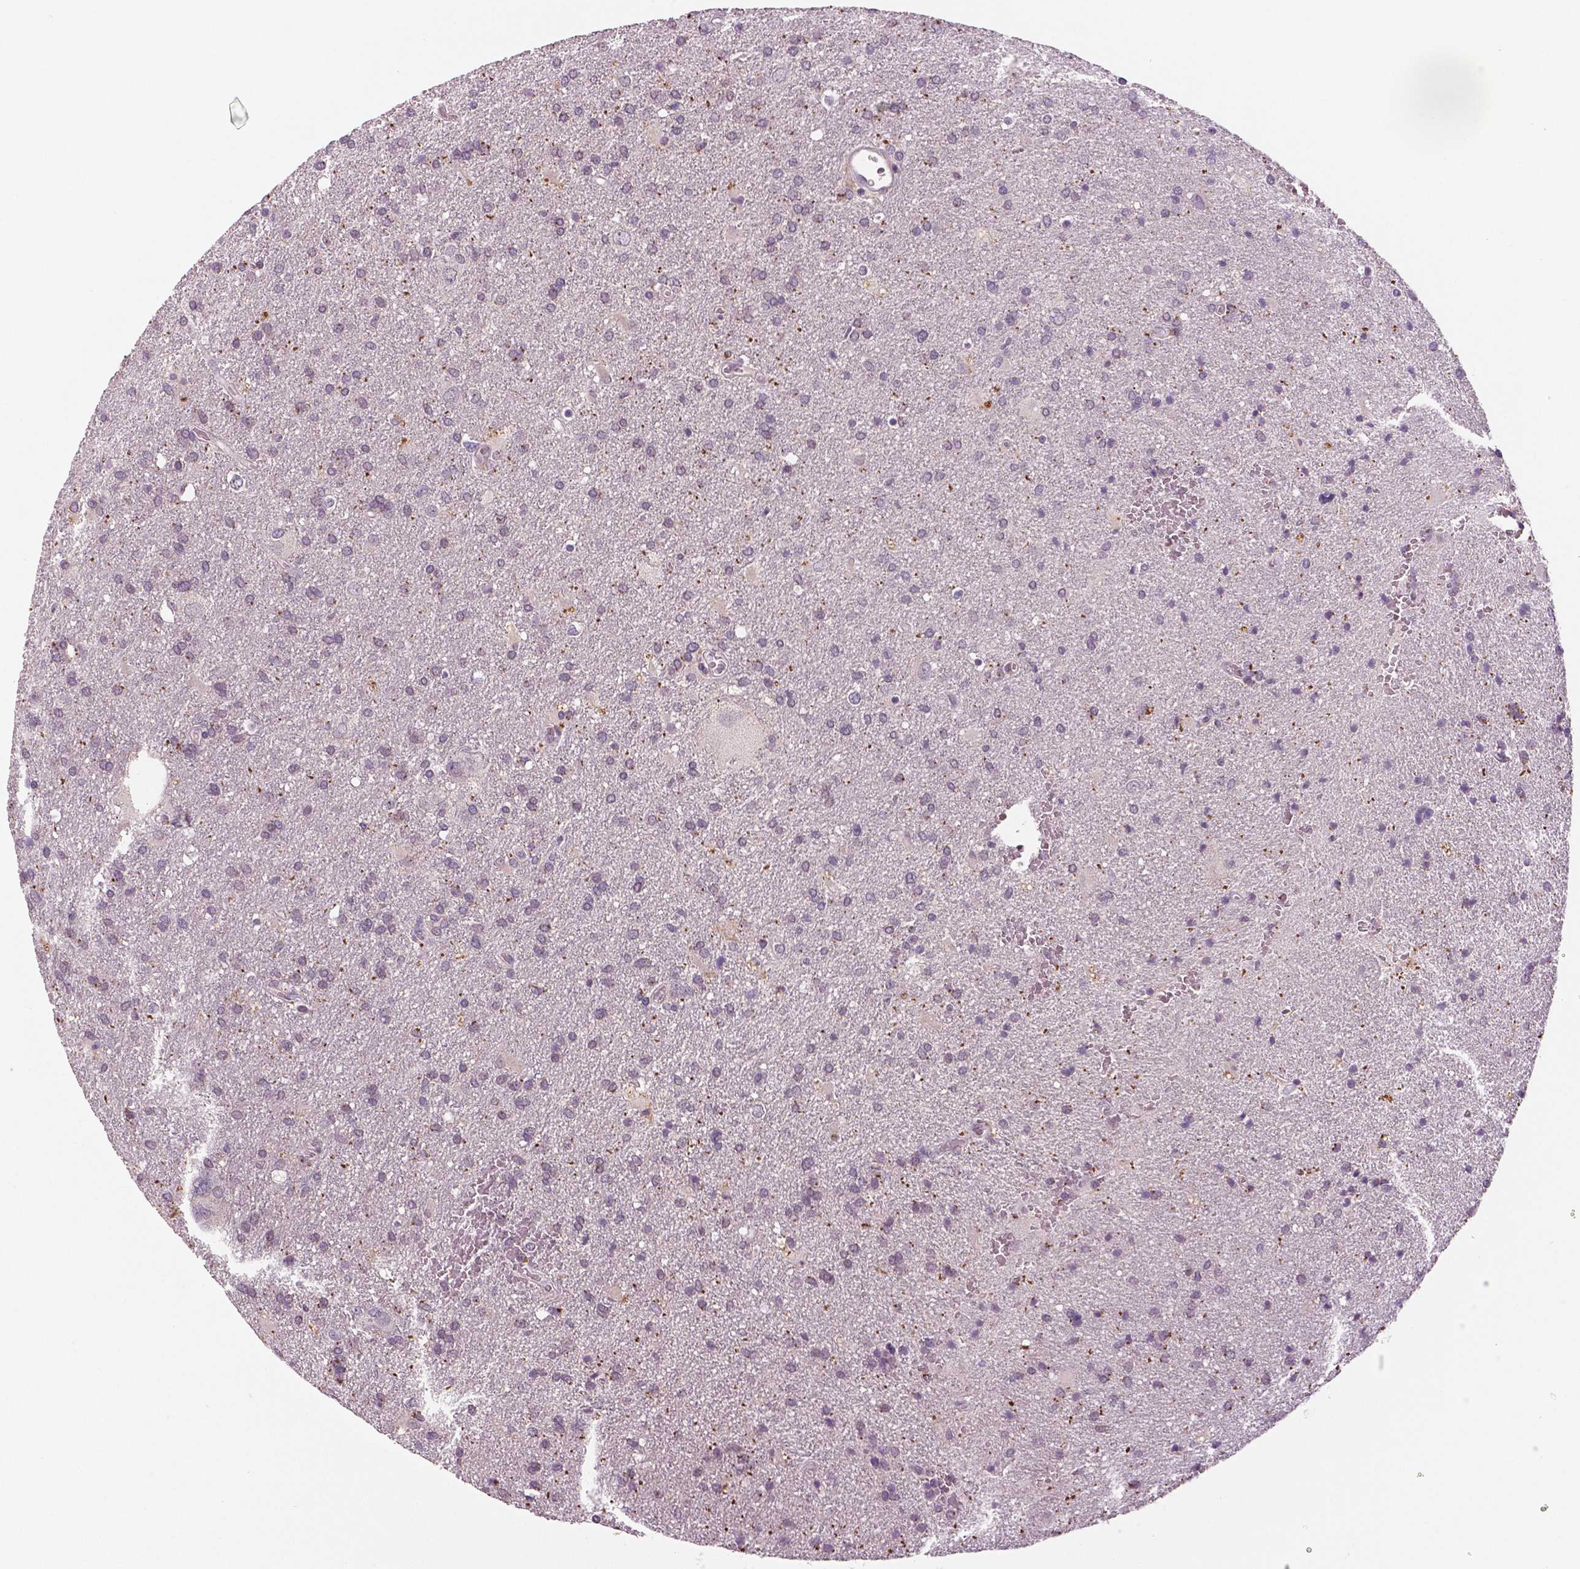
{"staining": {"intensity": "negative", "quantity": "none", "location": "none"}, "tissue": "glioma", "cell_type": "Tumor cells", "image_type": "cancer", "snomed": [{"axis": "morphology", "description": "Glioma, malignant, Low grade"}, {"axis": "topography", "description": "Brain"}], "caption": "High power microscopy histopathology image of an immunohistochemistry histopathology image of malignant glioma (low-grade), revealing no significant expression in tumor cells.", "gene": "MKI67", "patient": {"sex": "male", "age": 66}}